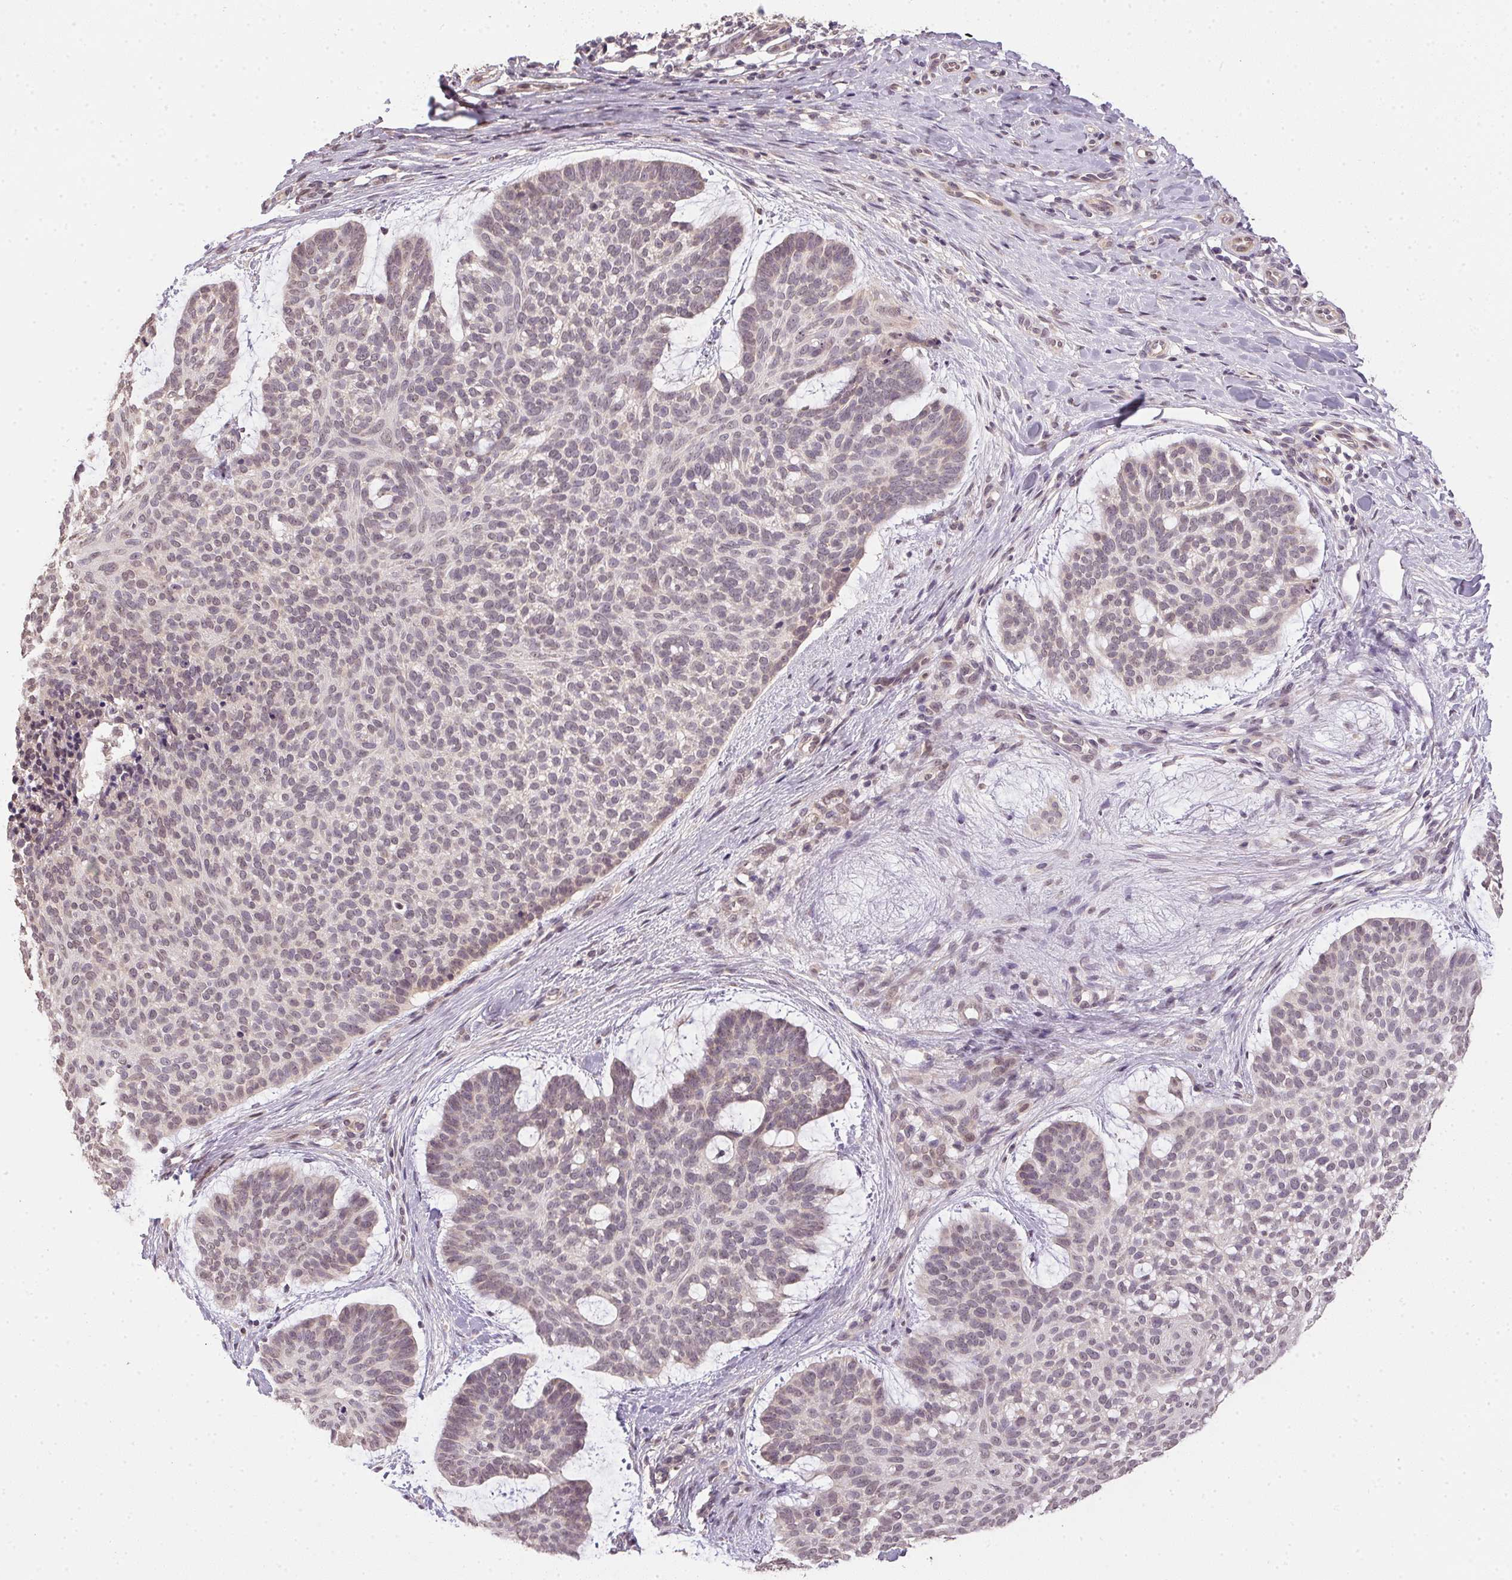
{"staining": {"intensity": "weak", "quantity": "<25%", "location": "nuclear"}, "tissue": "skin cancer", "cell_type": "Tumor cells", "image_type": "cancer", "snomed": [{"axis": "morphology", "description": "Basal cell carcinoma"}, {"axis": "topography", "description": "Skin"}], "caption": "Human skin basal cell carcinoma stained for a protein using IHC reveals no expression in tumor cells.", "gene": "PPP4R4", "patient": {"sex": "male", "age": 64}}